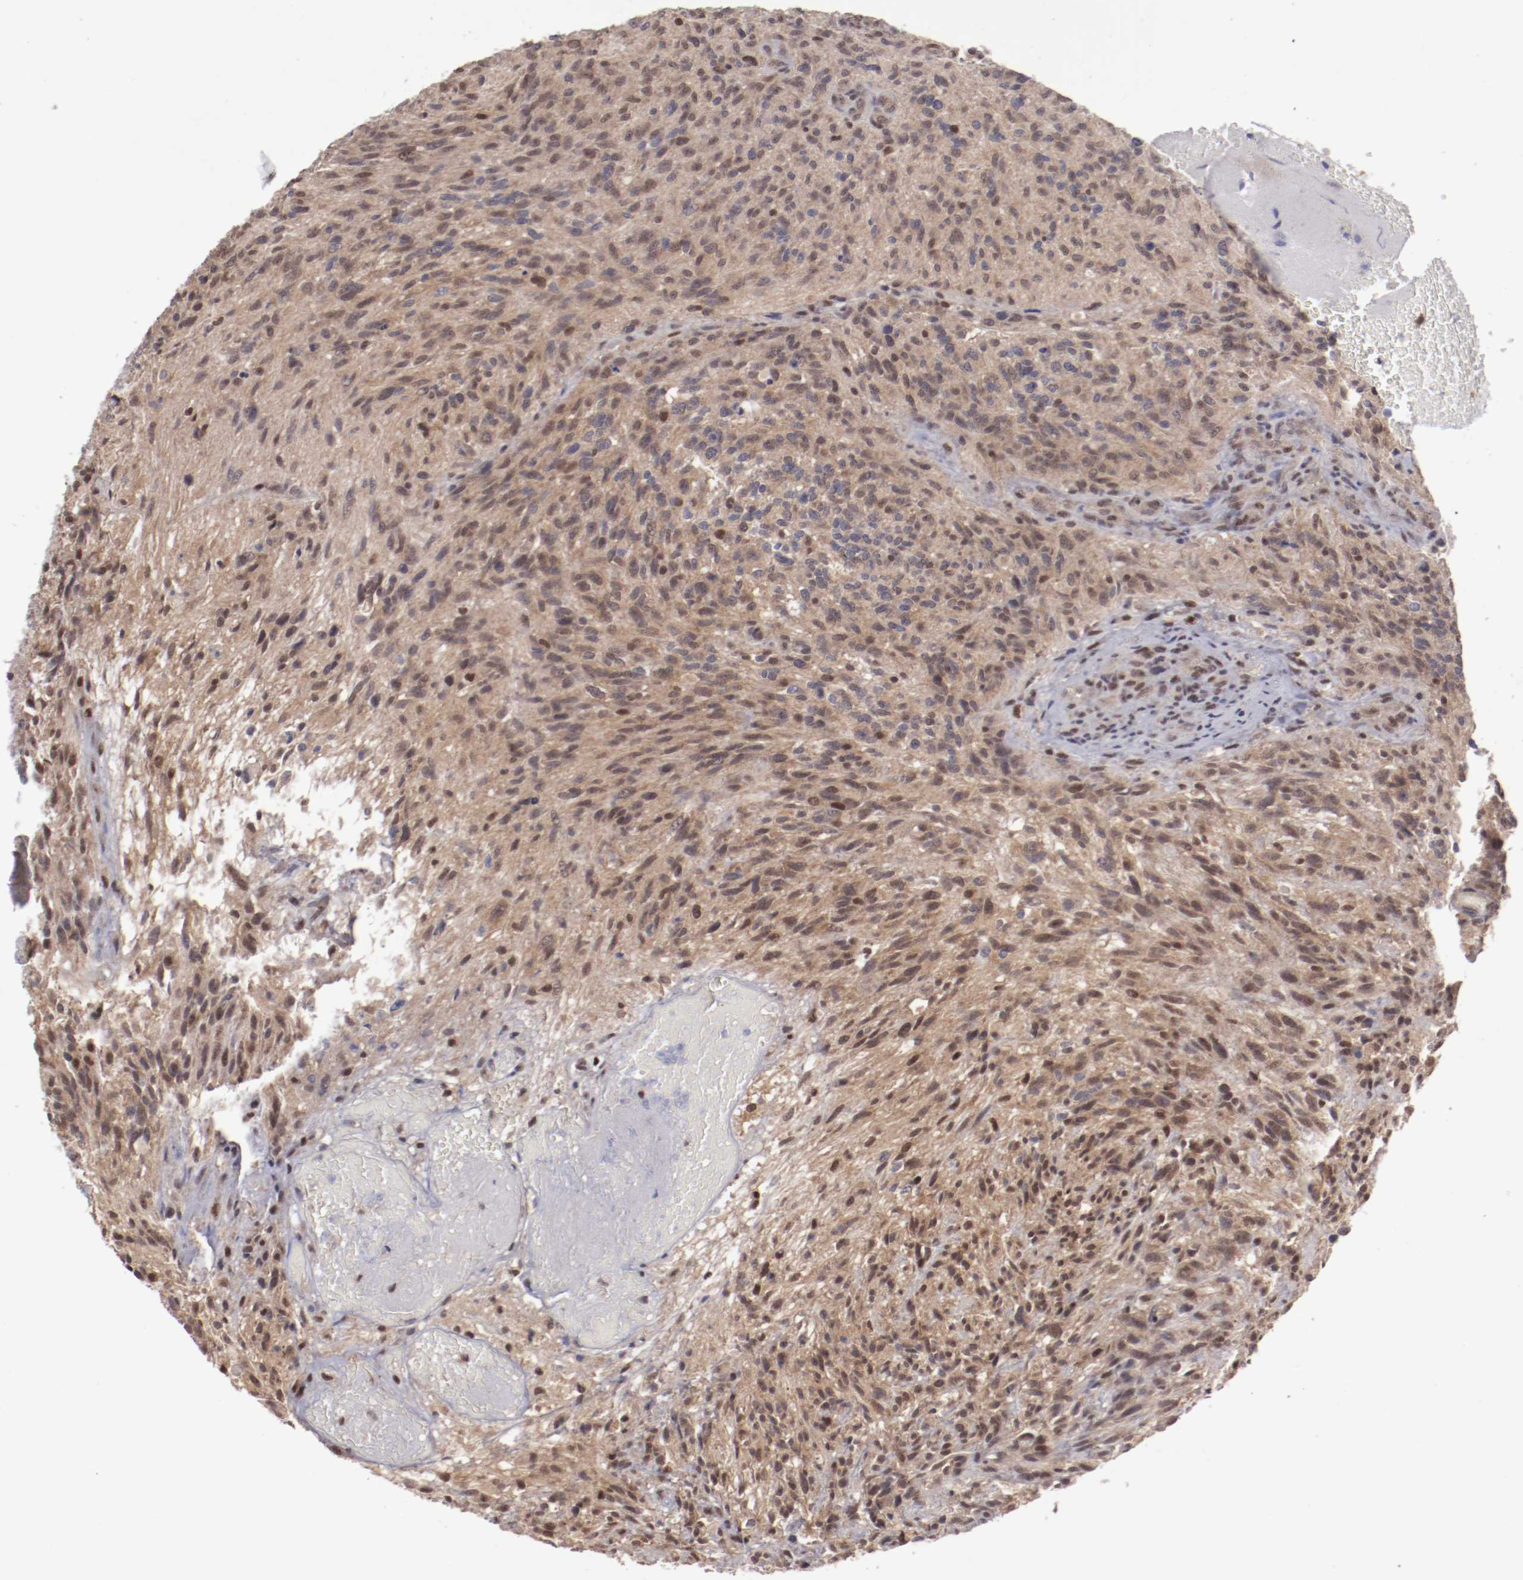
{"staining": {"intensity": "moderate", "quantity": ">75%", "location": "cytoplasmic/membranous,nuclear"}, "tissue": "glioma", "cell_type": "Tumor cells", "image_type": "cancer", "snomed": [{"axis": "morphology", "description": "Normal tissue, NOS"}, {"axis": "morphology", "description": "Glioma, malignant, High grade"}, {"axis": "topography", "description": "Cerebral cortex"}], "caption": "IHC (DAB) staining of glioma reveals moderate cytoplasmic/membranous and nuclear protein expression in about >75% of tumor cells.", "gene": "ARNT", "patient": {"sex": "male", "age": 75}}